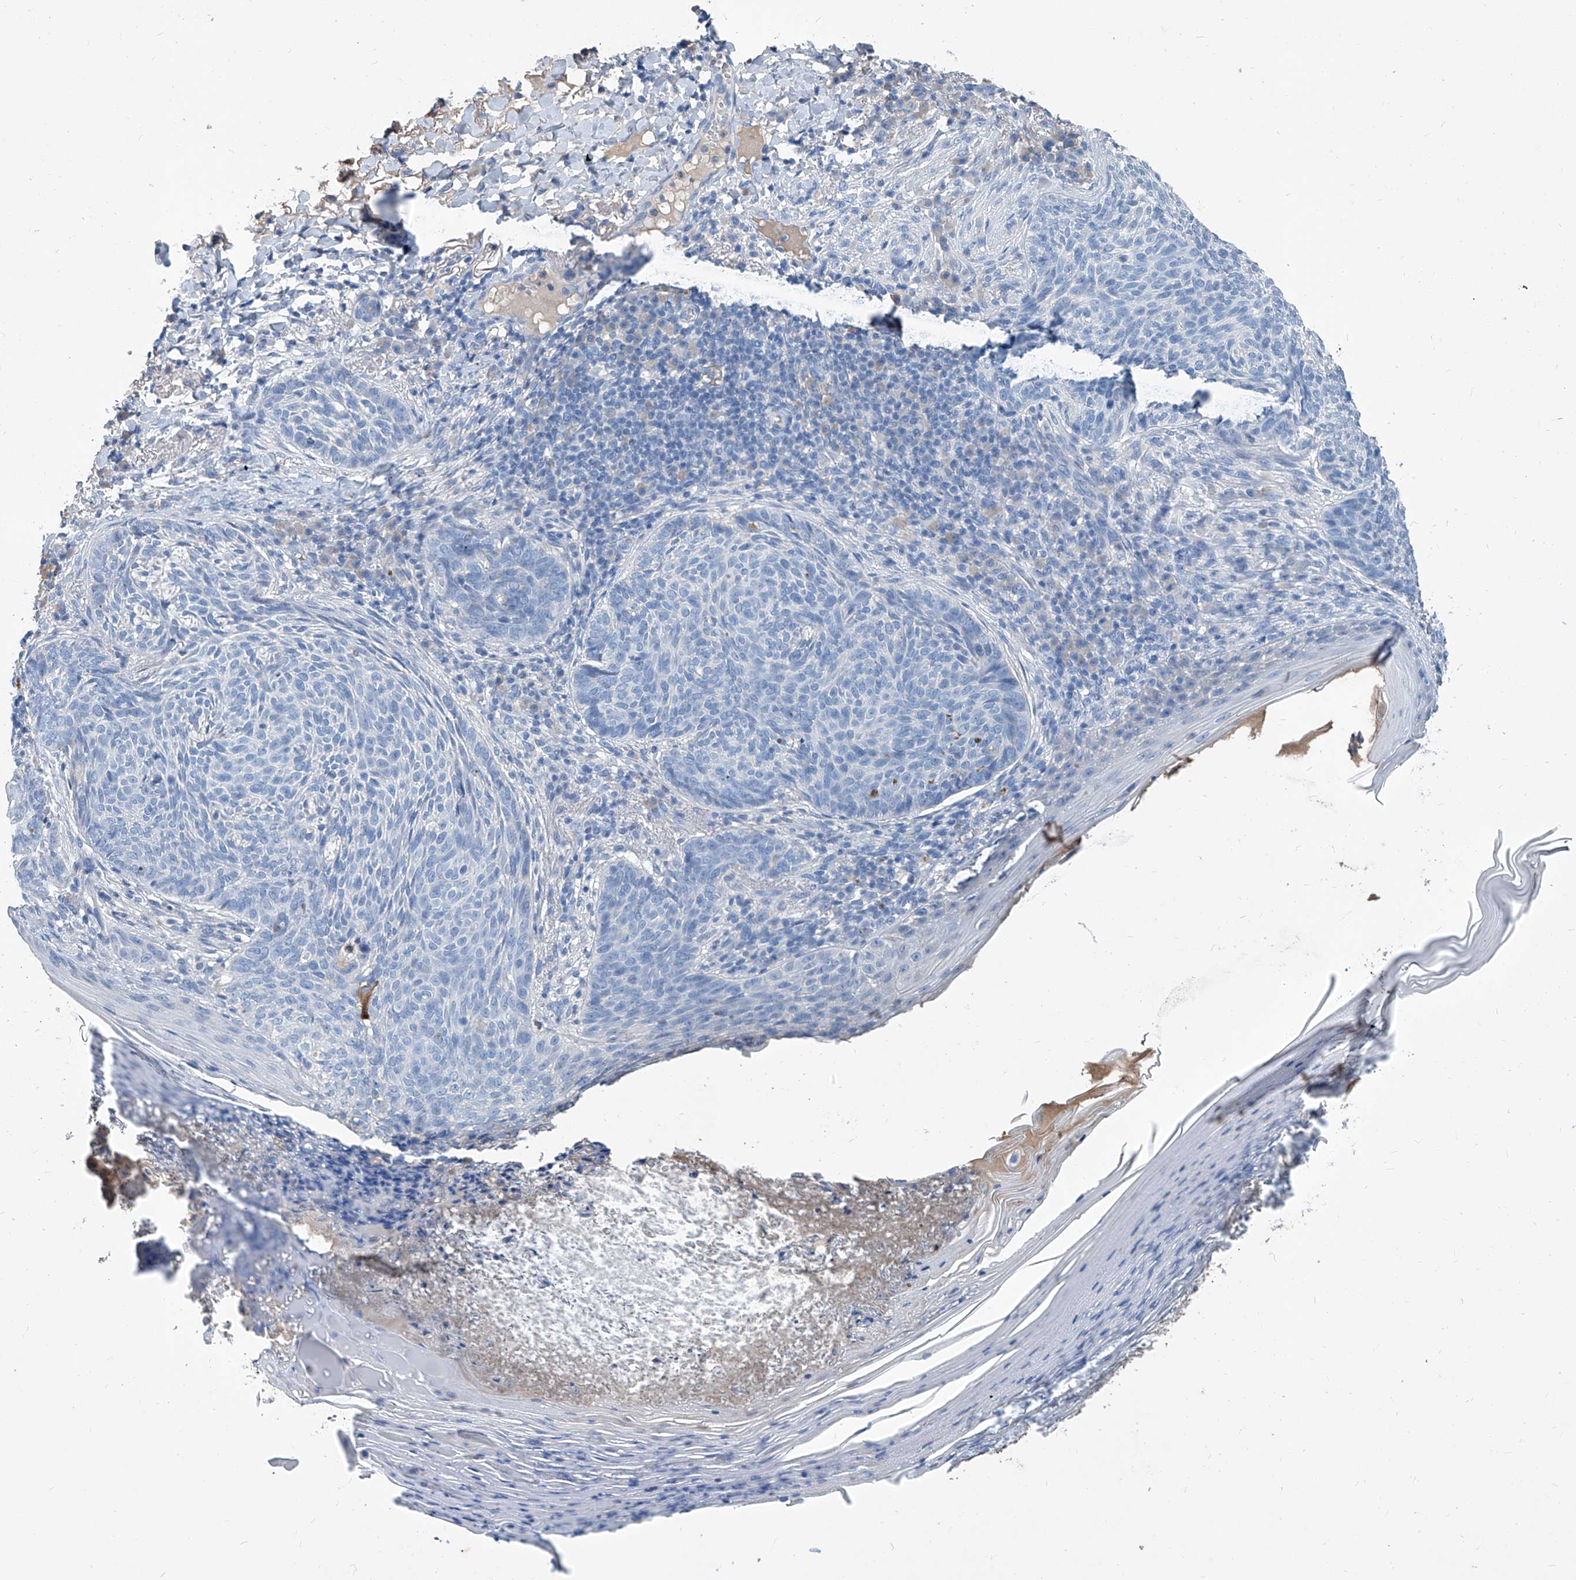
{"staining": {"intensity": "negative", "quantity": "none", "location": "none"}, "tissue": "skin cancer", "cell_type": "Tumor cells", "image_type": "cancer", "snomed": [{"axis": "morphology", "description": "Basal cell carcinoma"}, {"axis": "topography", "description": "Skin"}], "caption": "Skin cancer (basal cell carcinoma) was stained to show a protein in brown. There is no significant staining in tumor cells. (Stains: DAB immunohistochemistry with hematoxylin counter stain, Microscopy: brightfield microscopy at high magnification).", "gene": "MTARC1", "patient": {"sex": "male", "age": 85}}